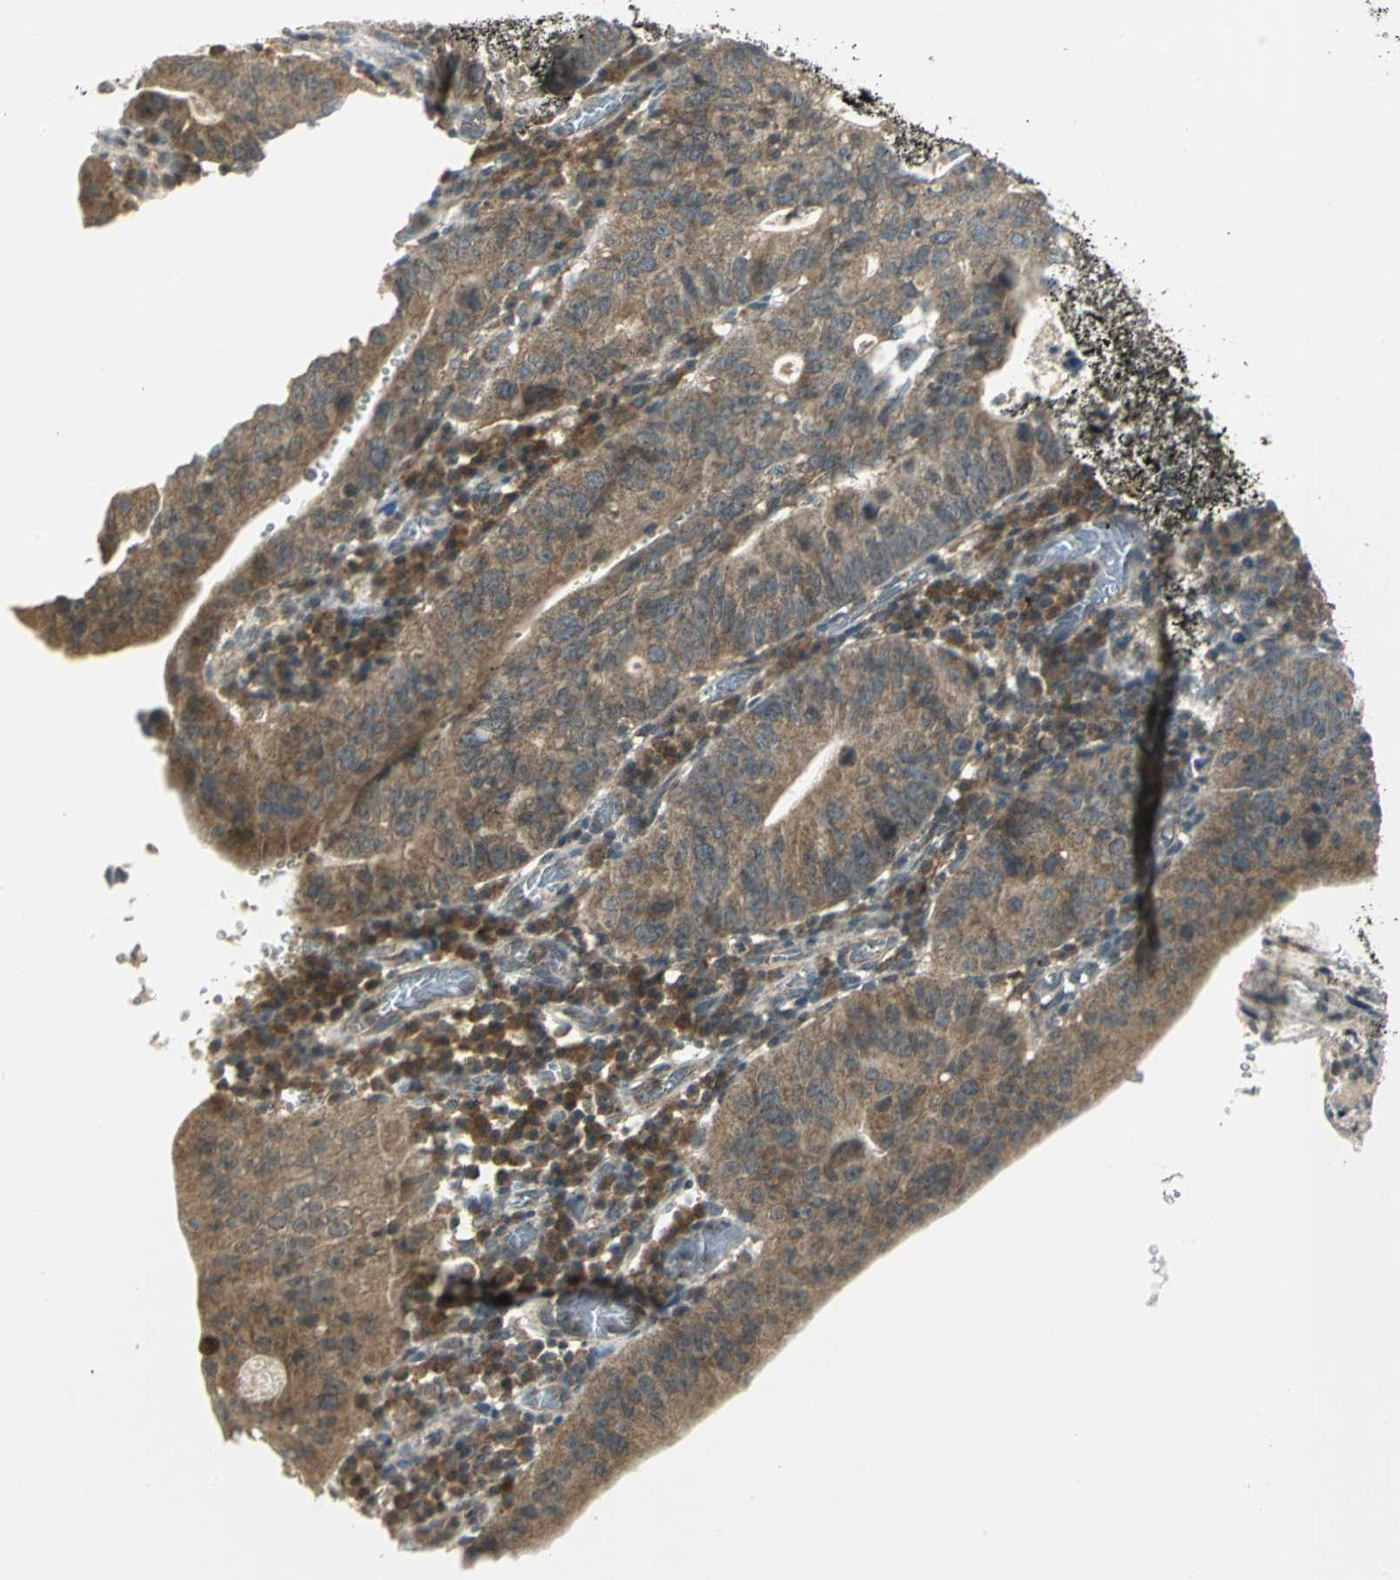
{"staining": {"intensity": "moderate", "quantity": ">75%", "location": "cytoplasmic/membranous"}, "tissue": "stomach cancer", "cell_type": "Tumor cells", "image_type": "cancer", "snomed": [{"axis": "morphology", "description": "Adenocarcinoma, NOS"}, {"axis": "topography", "description": "Stomach"}], "caption": "DAB (3,3'-diaminobenzidine) immunohistochemical staining of stomach adenocarcinoma reveals moderate cytoplasmic/membranous protein staining in approximately >75% of tumor cells.", "gene": "MAPK8IP3", "patient": {"sex": "male", "age": 59}}